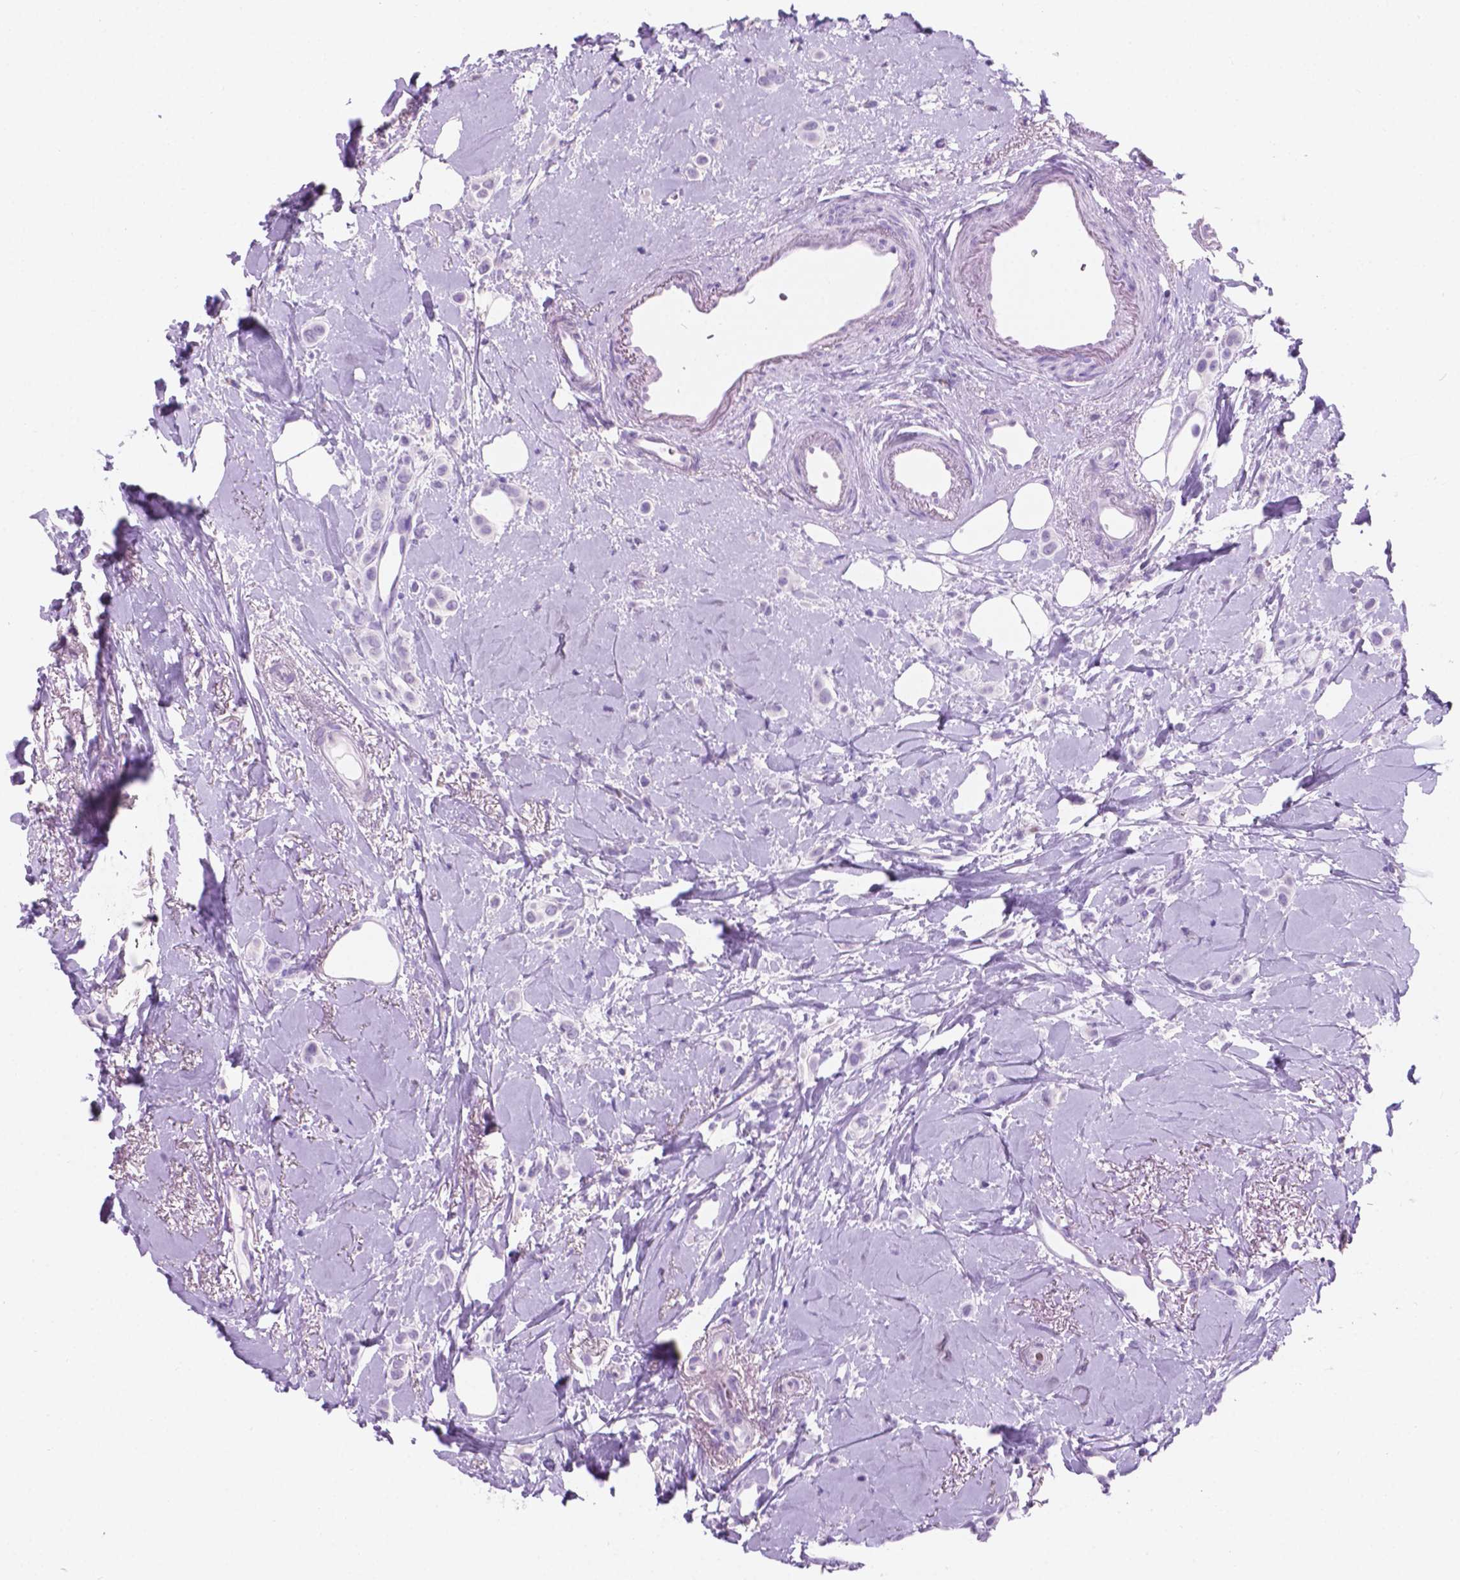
{"staining": {"intensity": "negative", "quantity": "none", "location": "none"}, "tissue": "breast cancer", "cell_type": "Tumor cells", "image_type": "cancer", "snomed": [{"axis": "morphology", "description": "Lobular carcinoma"}, {"axis": "topography", "description": "Breast"}], "caption": "Human lobular carcinoma (breast) stained for a protein using immunohistochemistry reveals no expression in tumor cells.", "gene": "GRIN2B", "patient": {"sex": "female", "age": 66}}